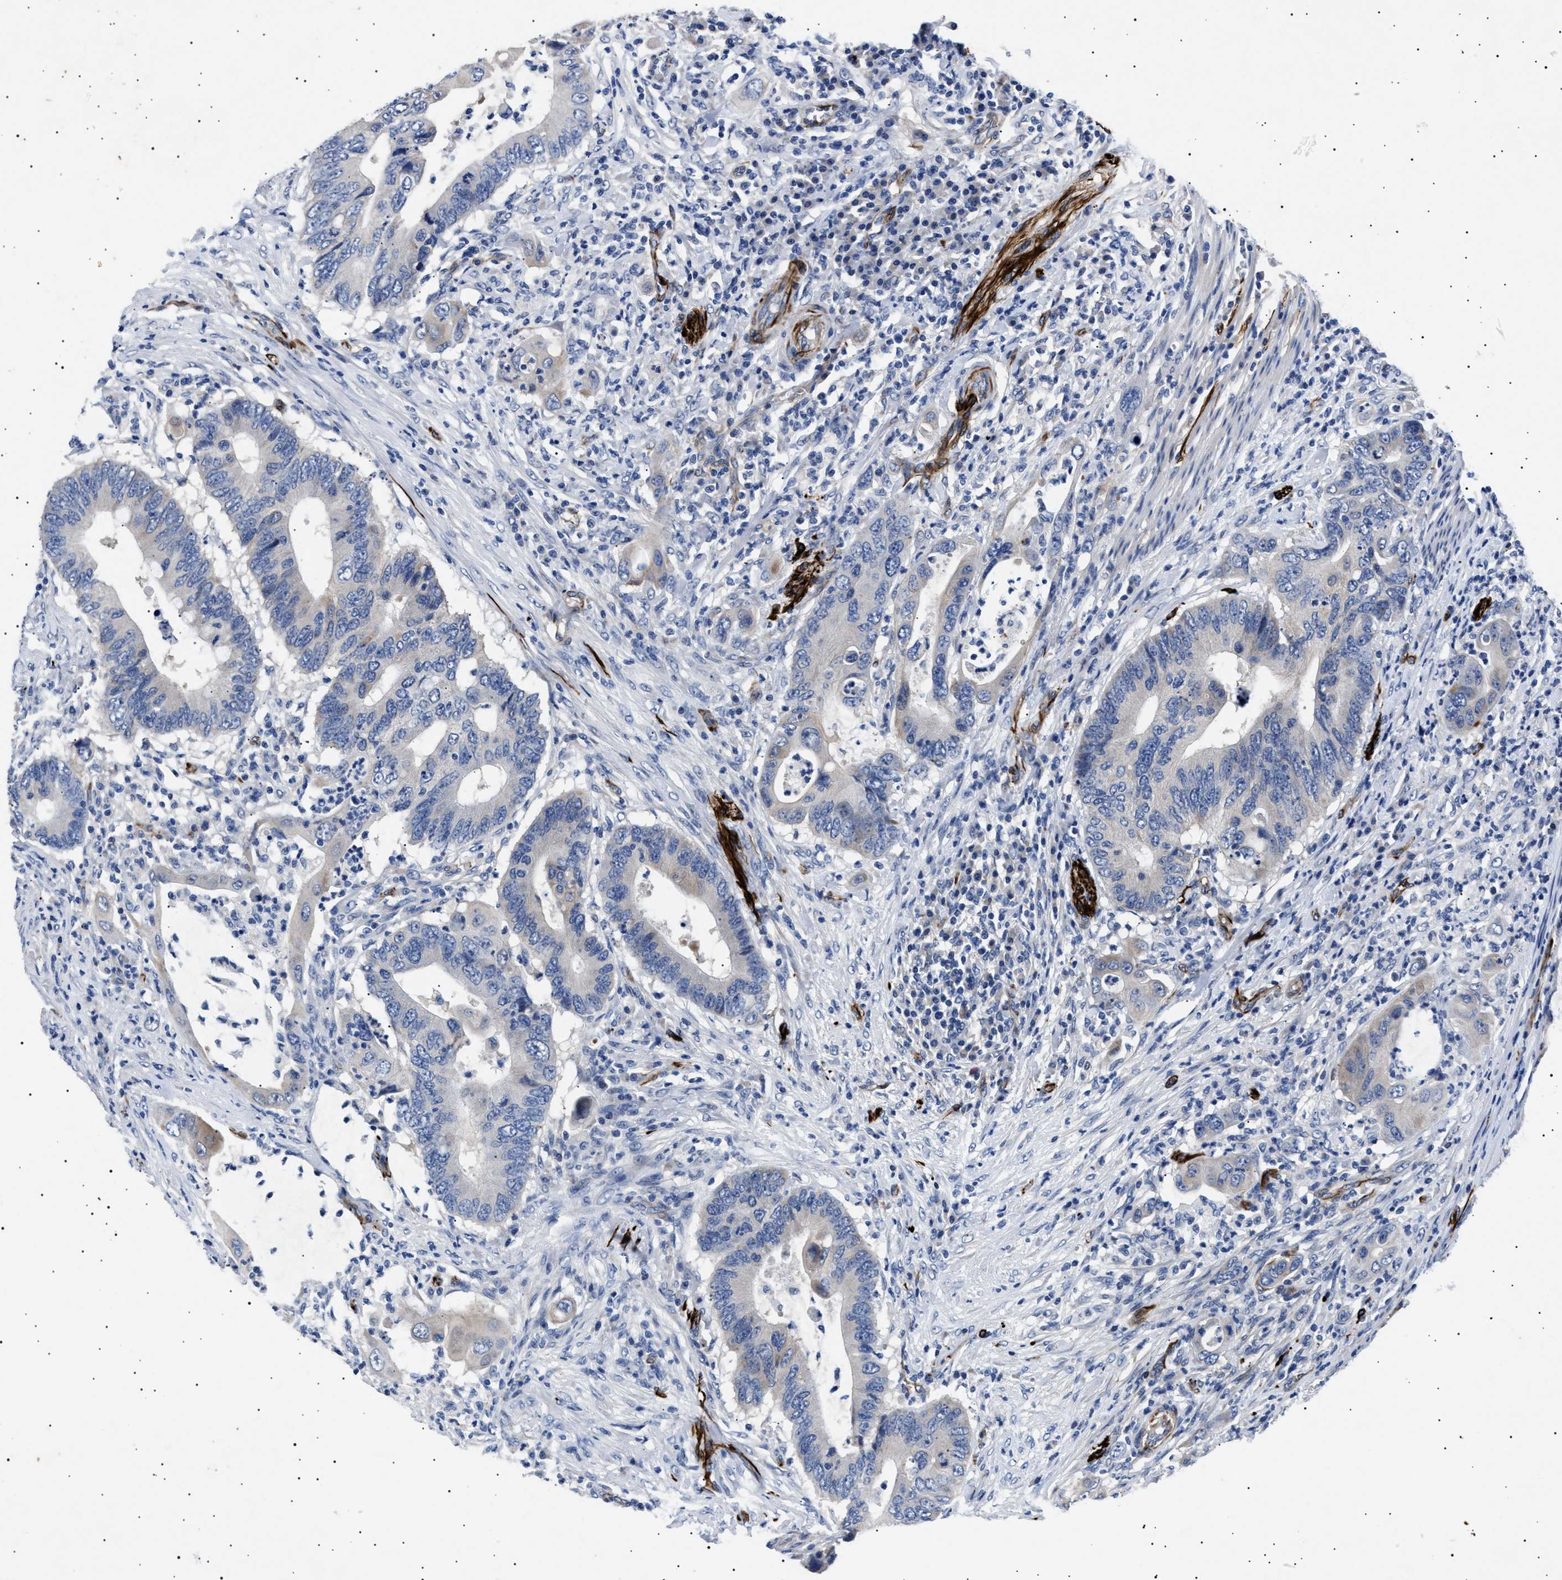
{"staining": {"intensity": "negative", "quantity": "none", "location": "none"}, "tissue": "colorectal cancer", "cell_type": "Tumor cells", "image_type": "cancer", "snomed": [{"axis": "morphology", "description": "Adenocarcinoma, NOS"}, {"axis": "topography", "description": "Colon"}], "caption": "Immunohistochemistry micrograph of human adenocarcinoma (colorectal) stained for a protein (brown), which demonstrates no positivity in tumor cells.", "gene": "OLFML2A", "patient": {"sex": "male", "age": 71}}